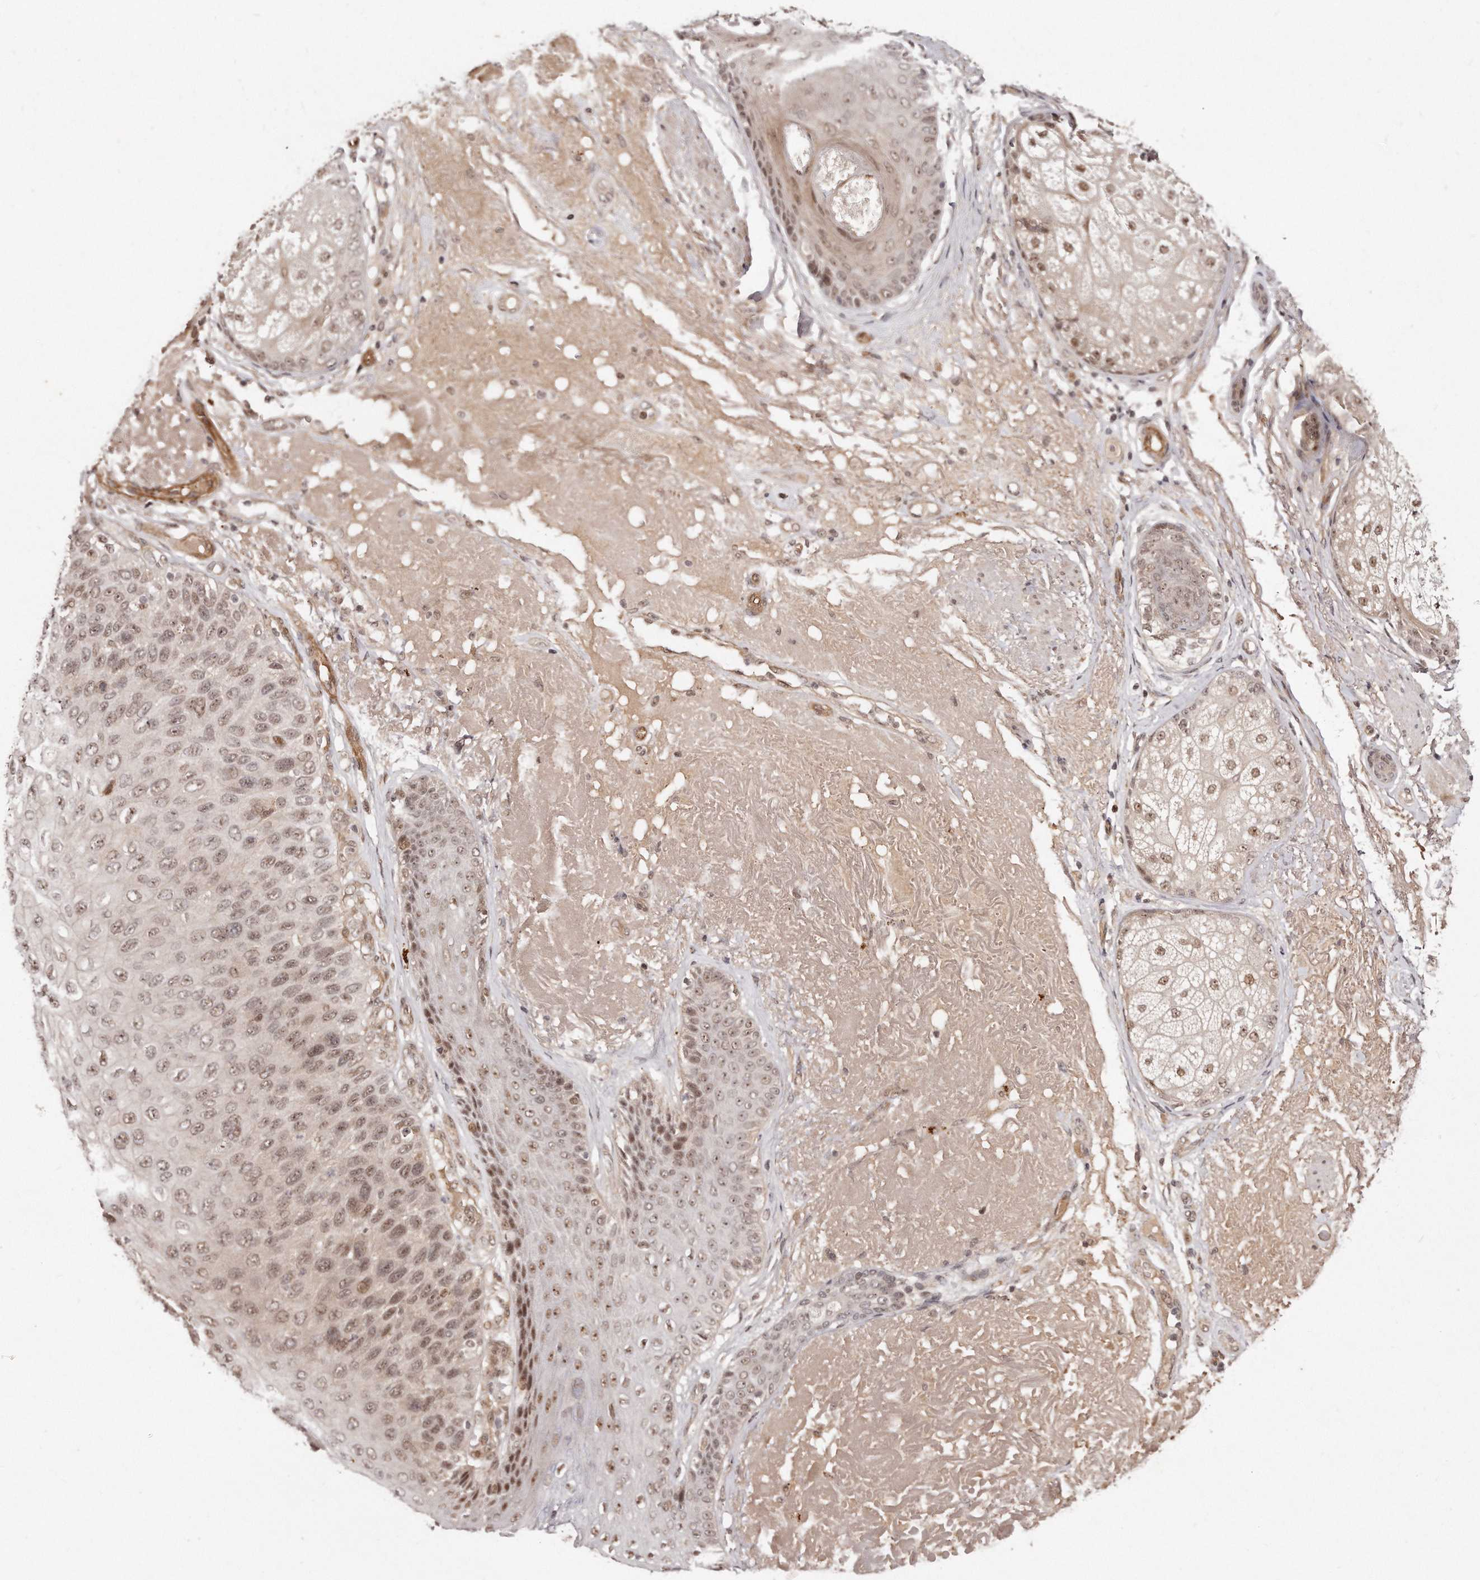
{"staining": {"intensity": "moderate", "quantity": ">75%", "location": "nuclear"}, "tissue": "skin cancer", "cell_type": "Tumor cells", "image_type": "cancer", "snomed": [{"axis": "morphology", "description": "Squamous cell carcinoma, NOS"}, {"axis": "topography", "description": "Skin"}], "caption": "Tumor cells show medium levels of moderate nuclear positivity in about >75% of cells in skin squamous cell carcinoma.", "gene": "SOX4", "patient": {"sex": "female", "age": 88}}